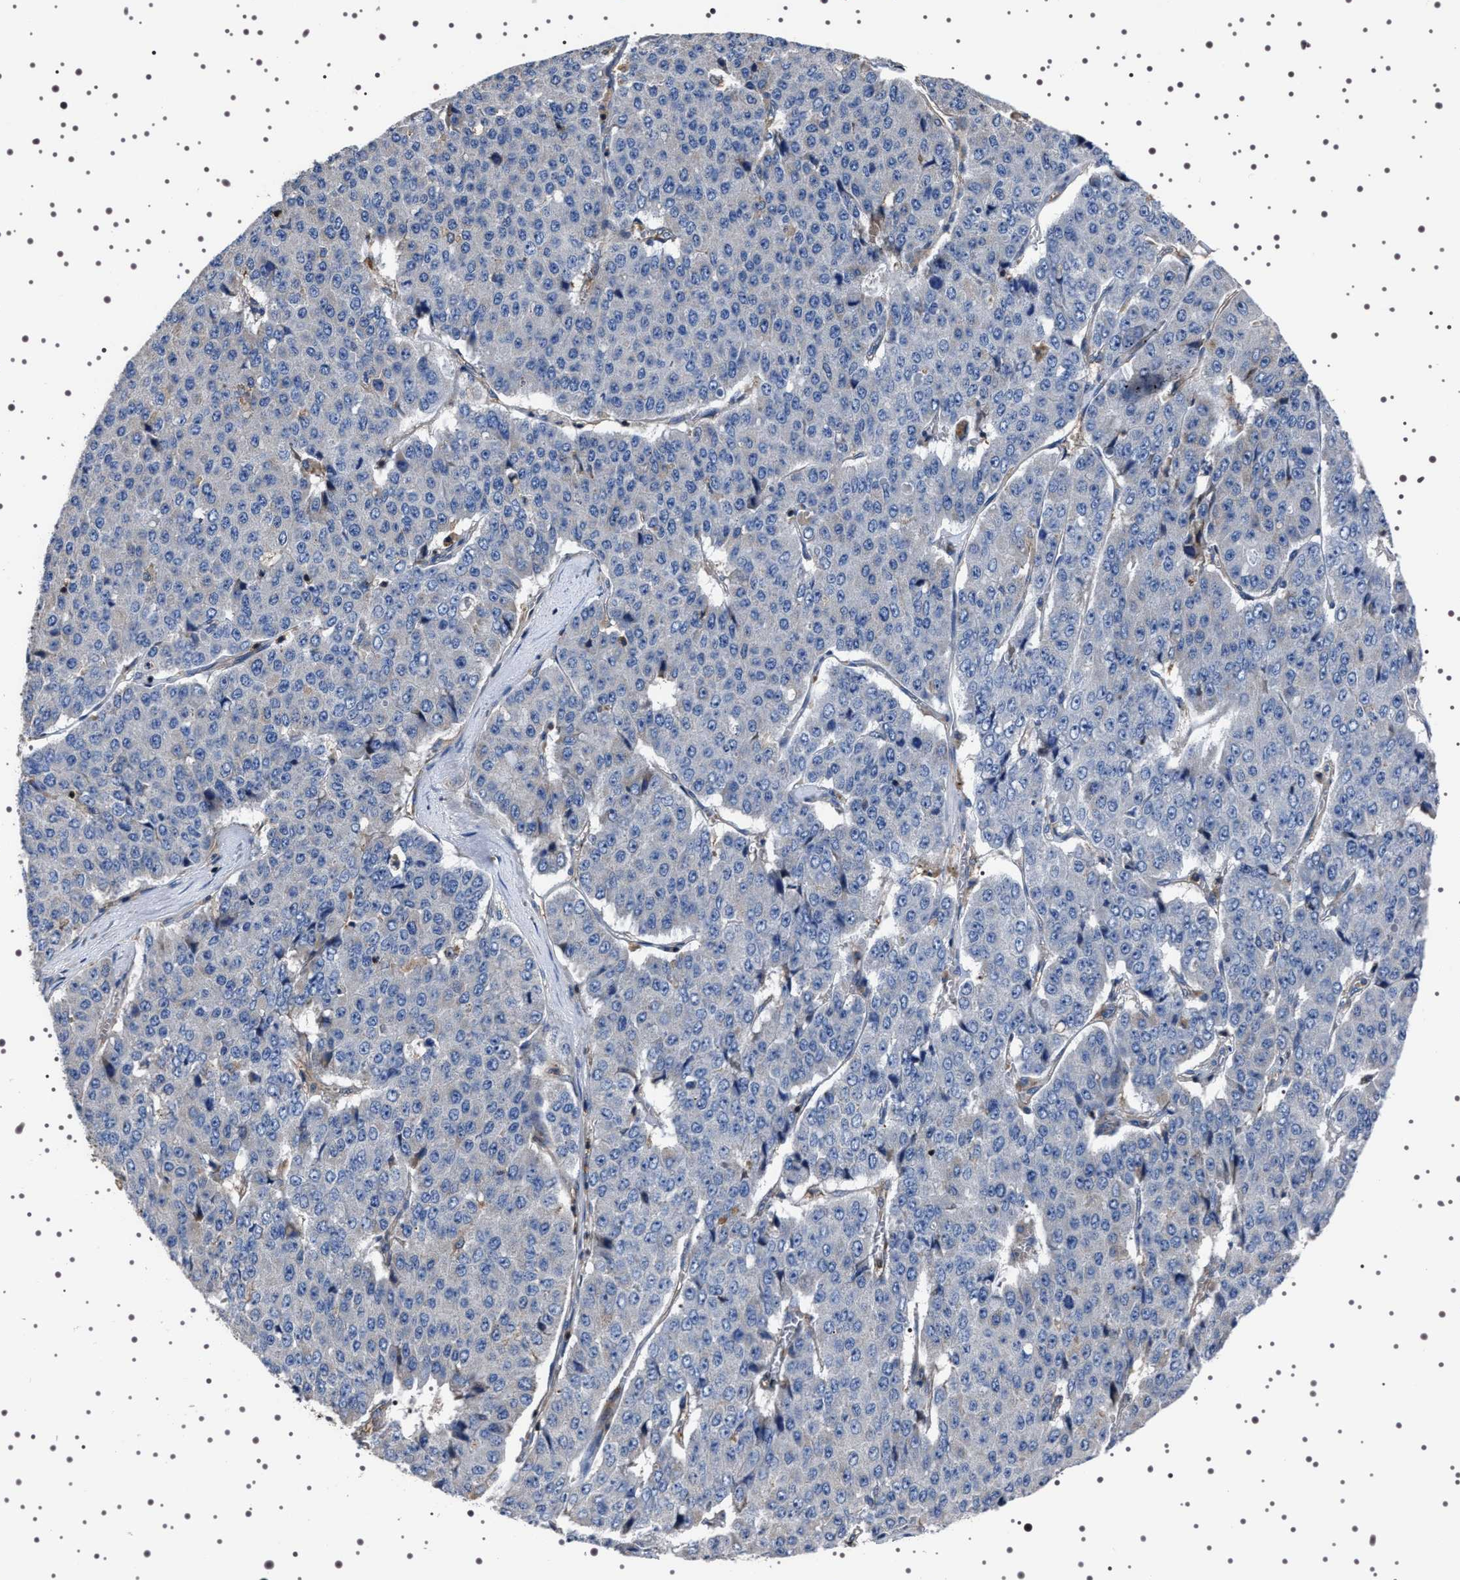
{"staining": {"intensity": "negative", "quantity": "none", "location": "none"}, "tissue": "pancreatic cancer", "cell_type": "Tumor cells", "image_type": "cancer", "snomed": [{"axis": "morphology", "description": "Adenocarcinoma, NOS"}, {"axis": "topography", "description": "Pancreas"}], "caption": "This micrograph is of pancreatic cancer (adenocarcinoma) stained with immunohistochemistry to label a protein in brown with the nuclei are counter-stained blue. There is no expression in tumor cells.", "gene": "WDR1", "patient": {"sex": "male", "age": 50}}